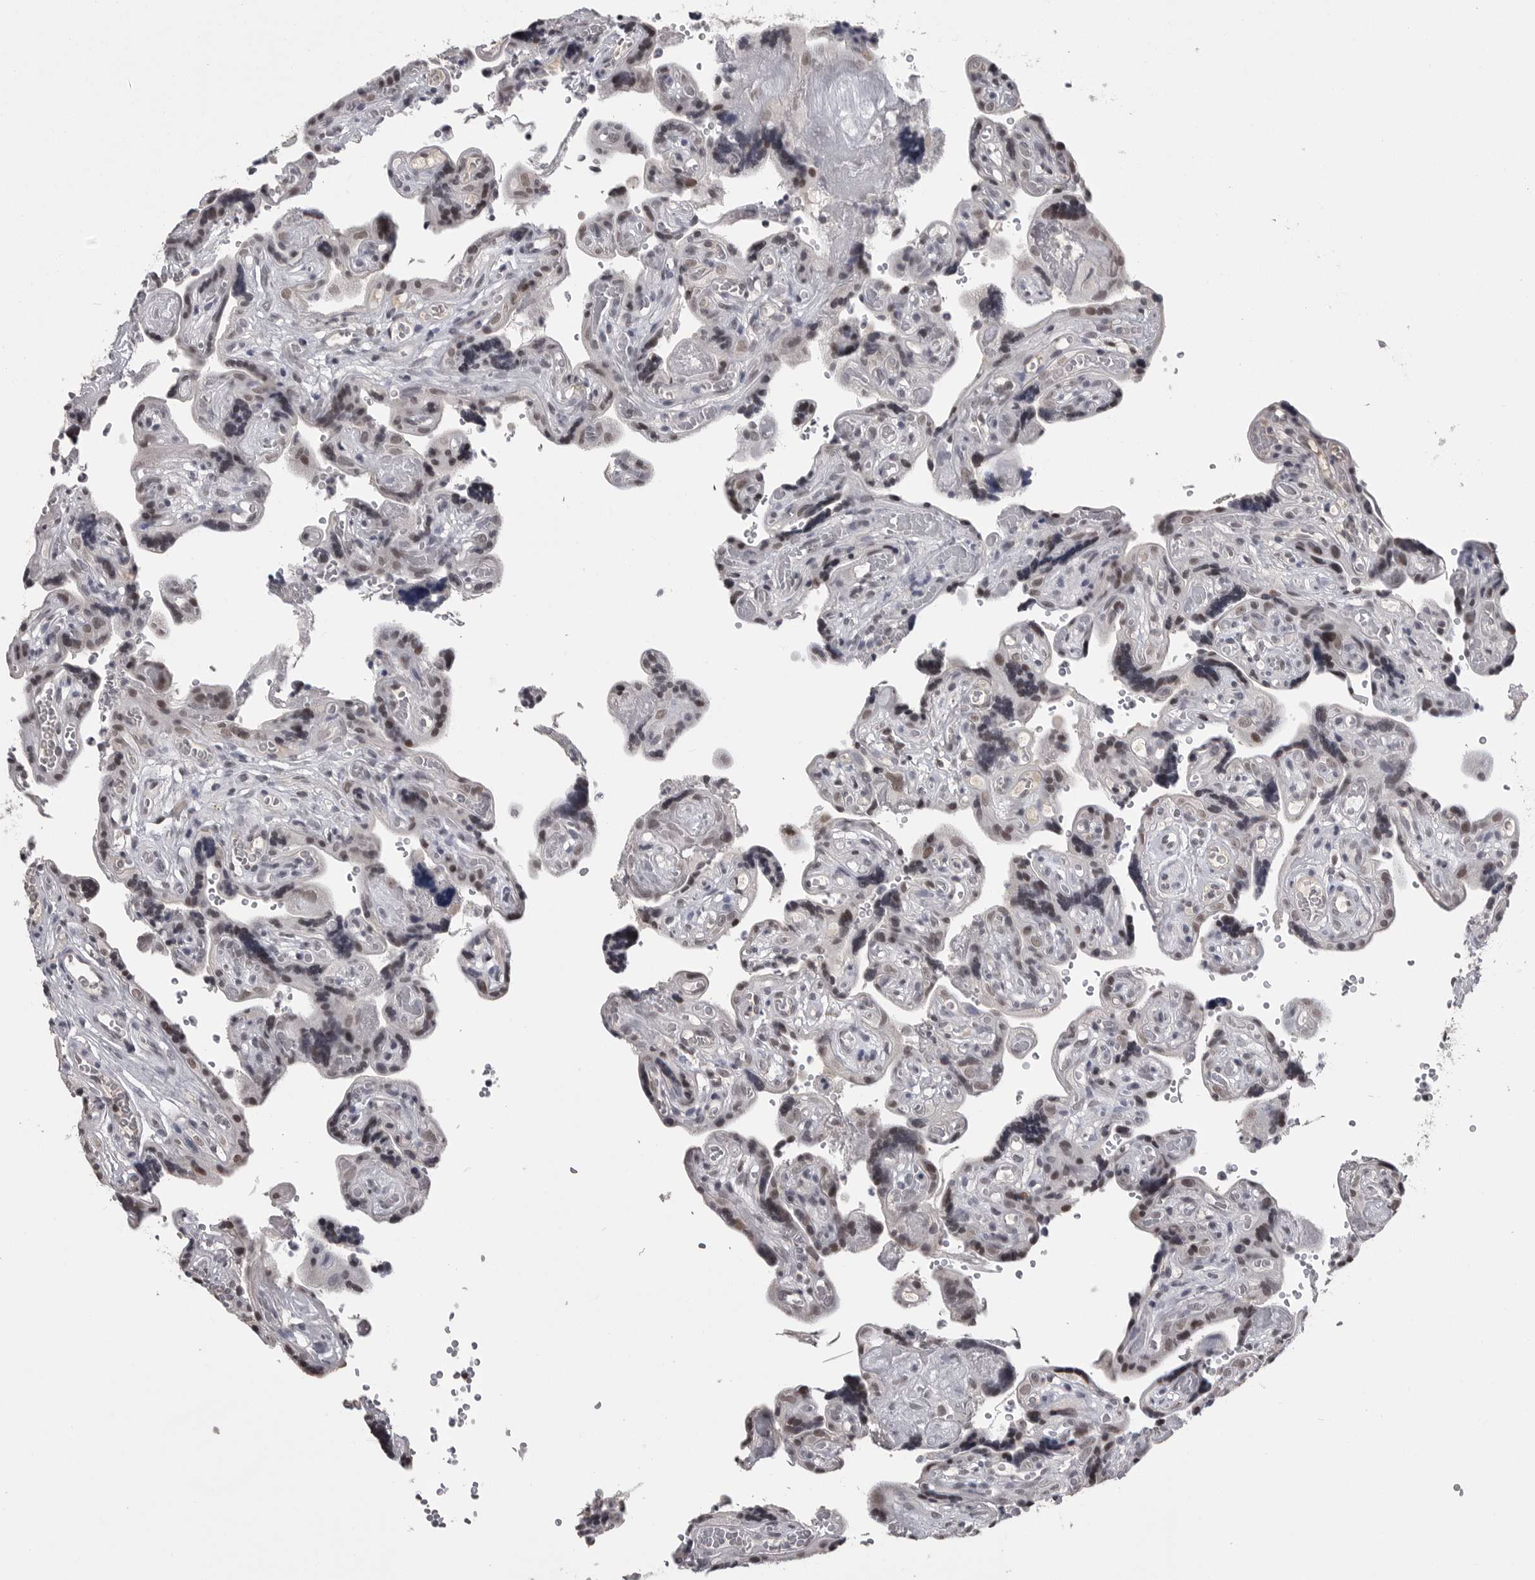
{"staining": {"intensity": "weak", "quantity": ">75%", "location": "nuclear"}, "tissue": "placenta", "cell_type": "Trophoblastic cells", "image_type": "normal", "snomed": [{"axis": "morphology", "description": "Normal tissue, NOS"}, {"axis": "topography", "description": "Placenta"}], "caption": "A low amount of weak nuclear positivity is present in about >75% of trophoblastic cells in normal placenta.", "gene": "DLG2", "patient": {"sex": "female", "age": 30}}